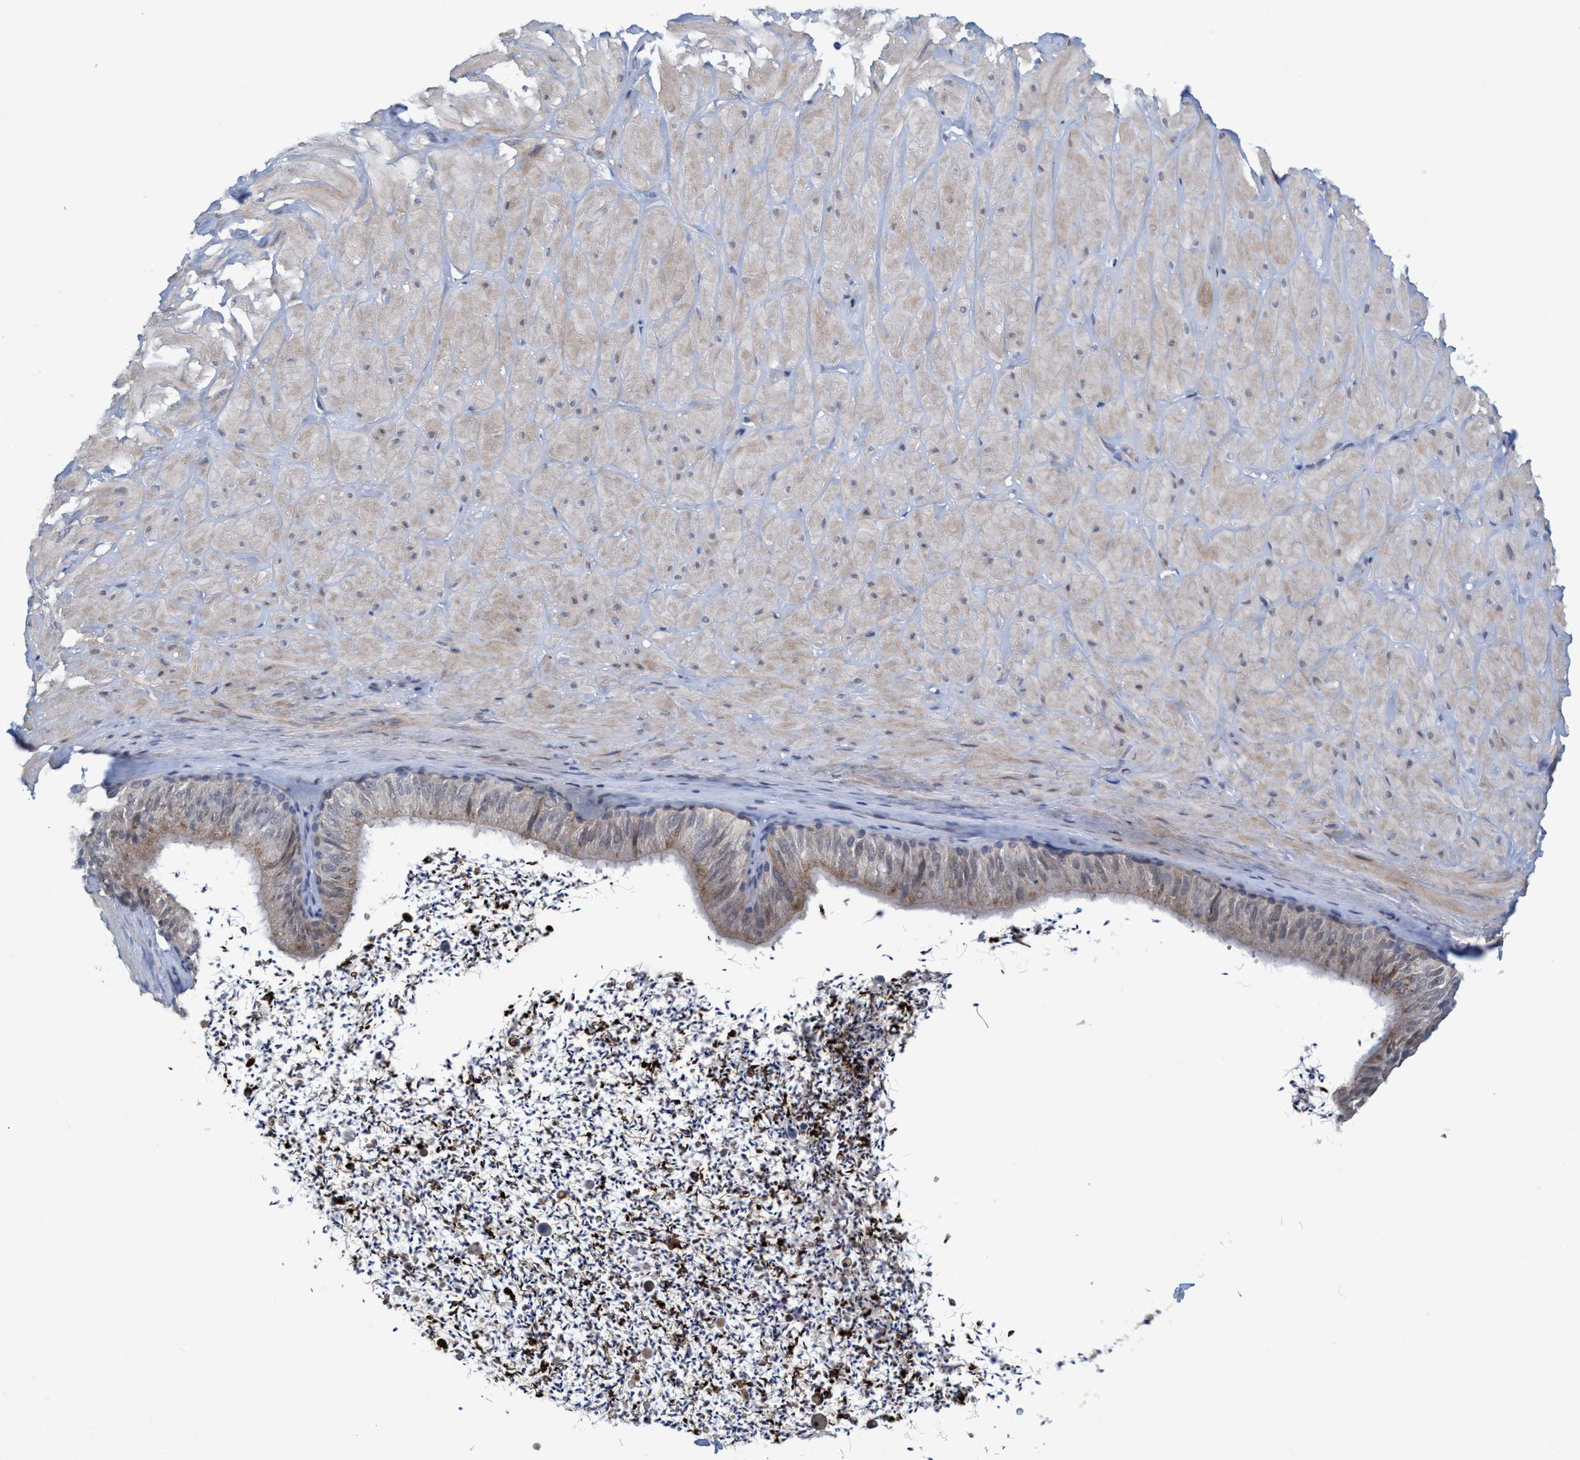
{"staining": {"intensity": "negative", "quantity": "none", "location": "none"}, "tissue": "adipose tissue", "cell_type": "Adipocytes", "image_type": "normal", "snomed": [{"axis": "morphology", "description": "Normal tissue, NOS"}, {"axis": "topography", "description": "Adipose tissue"}, {"axis": "topography", "description": "Vascular tissue"}, {"axis": "topography", "description": "Peripheral nerve tissue"}], "caption": "IHC histopathology image of benign adipose tissue stained for a protein (brown), which demonstrates no expression in adipocytes.", "gene": "RNF208", "patient": {"sex": "male", "age": 25}}